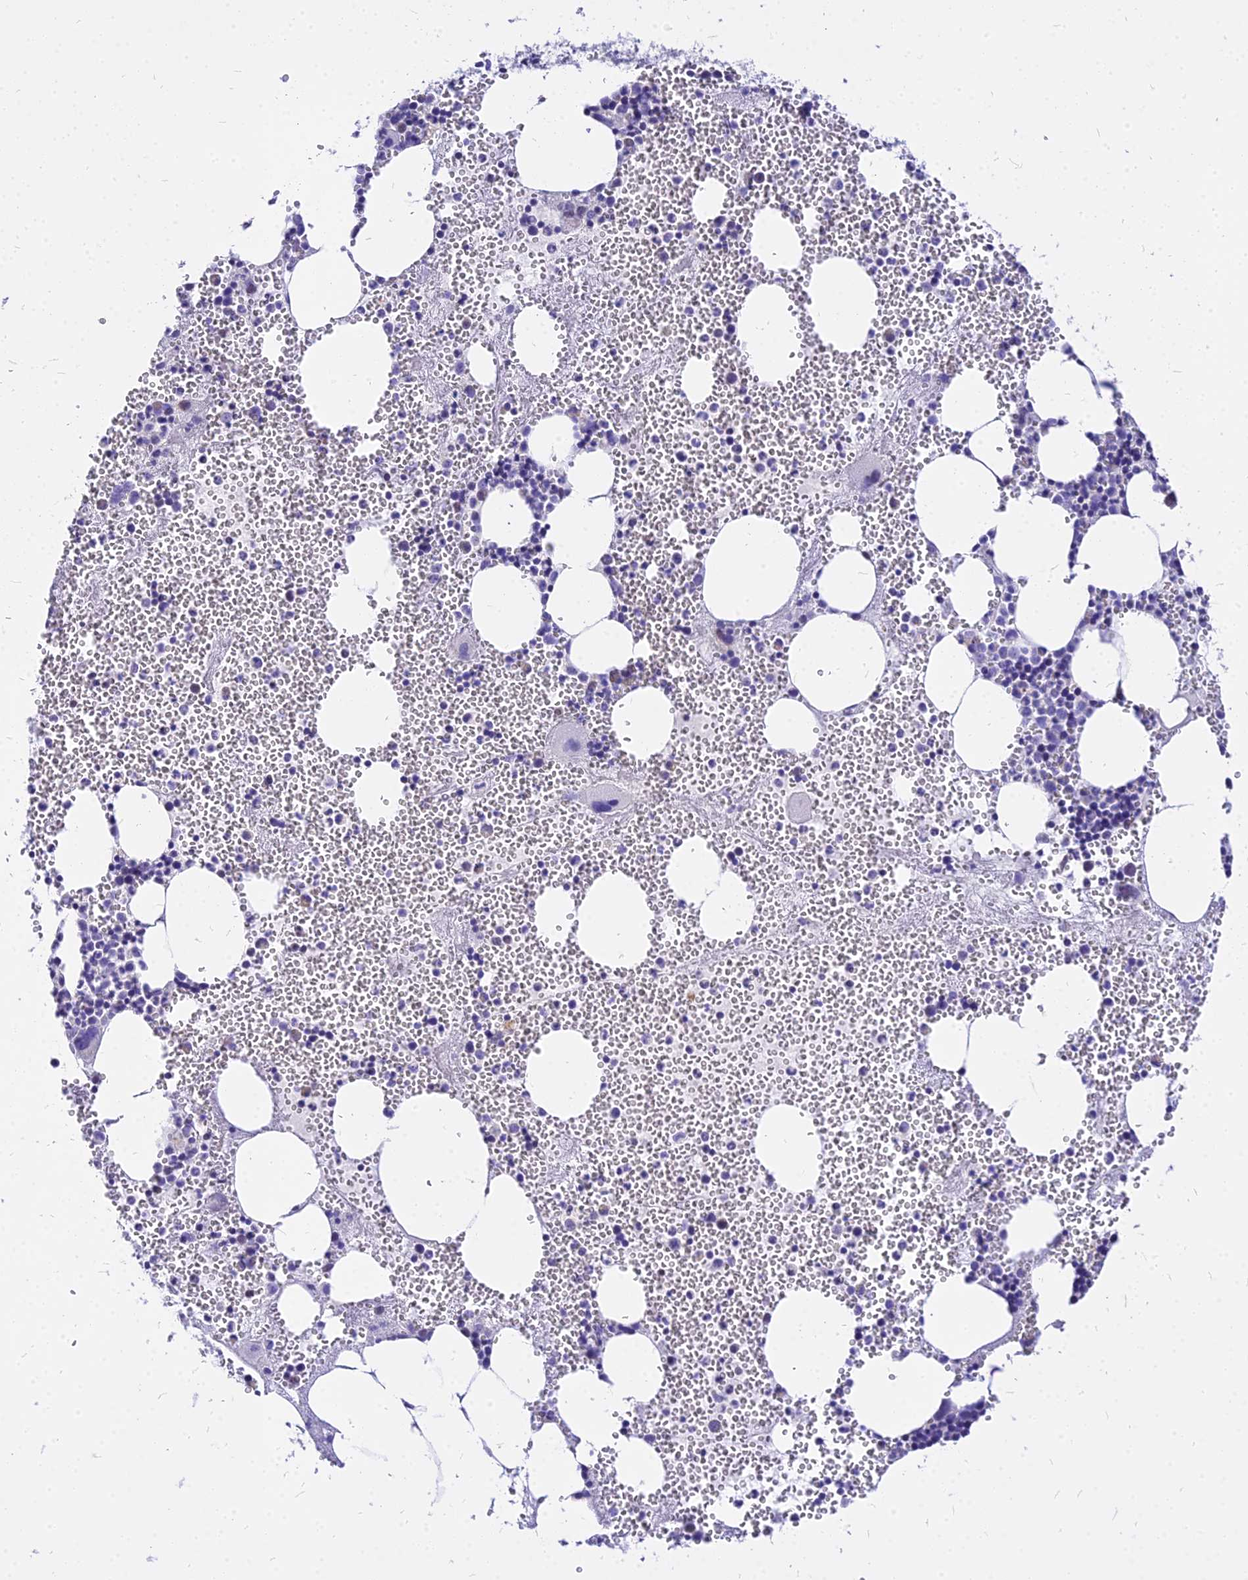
{"staining": {"intensity": "weak", "quantity": "<25%", "location": "cytoplasmic/membranous"}, "tissue": "bone marrow", "cell_type": "Hematopoietic cells", "image_type": "normal", "snomed": [{"axis": "morphology", "description": "Normal tissue, NOS"}, {"axis": "morphology", "description": "Inflammation, NOS"}, {"axis": "topography", "description": "Bone marrow"}], "caption": "Human bone marrow stained for a protein using IHC displays no staining in hematopoietic cells.", "gene": "CARD18", "patient": {"sex": "female", "age": 76}}